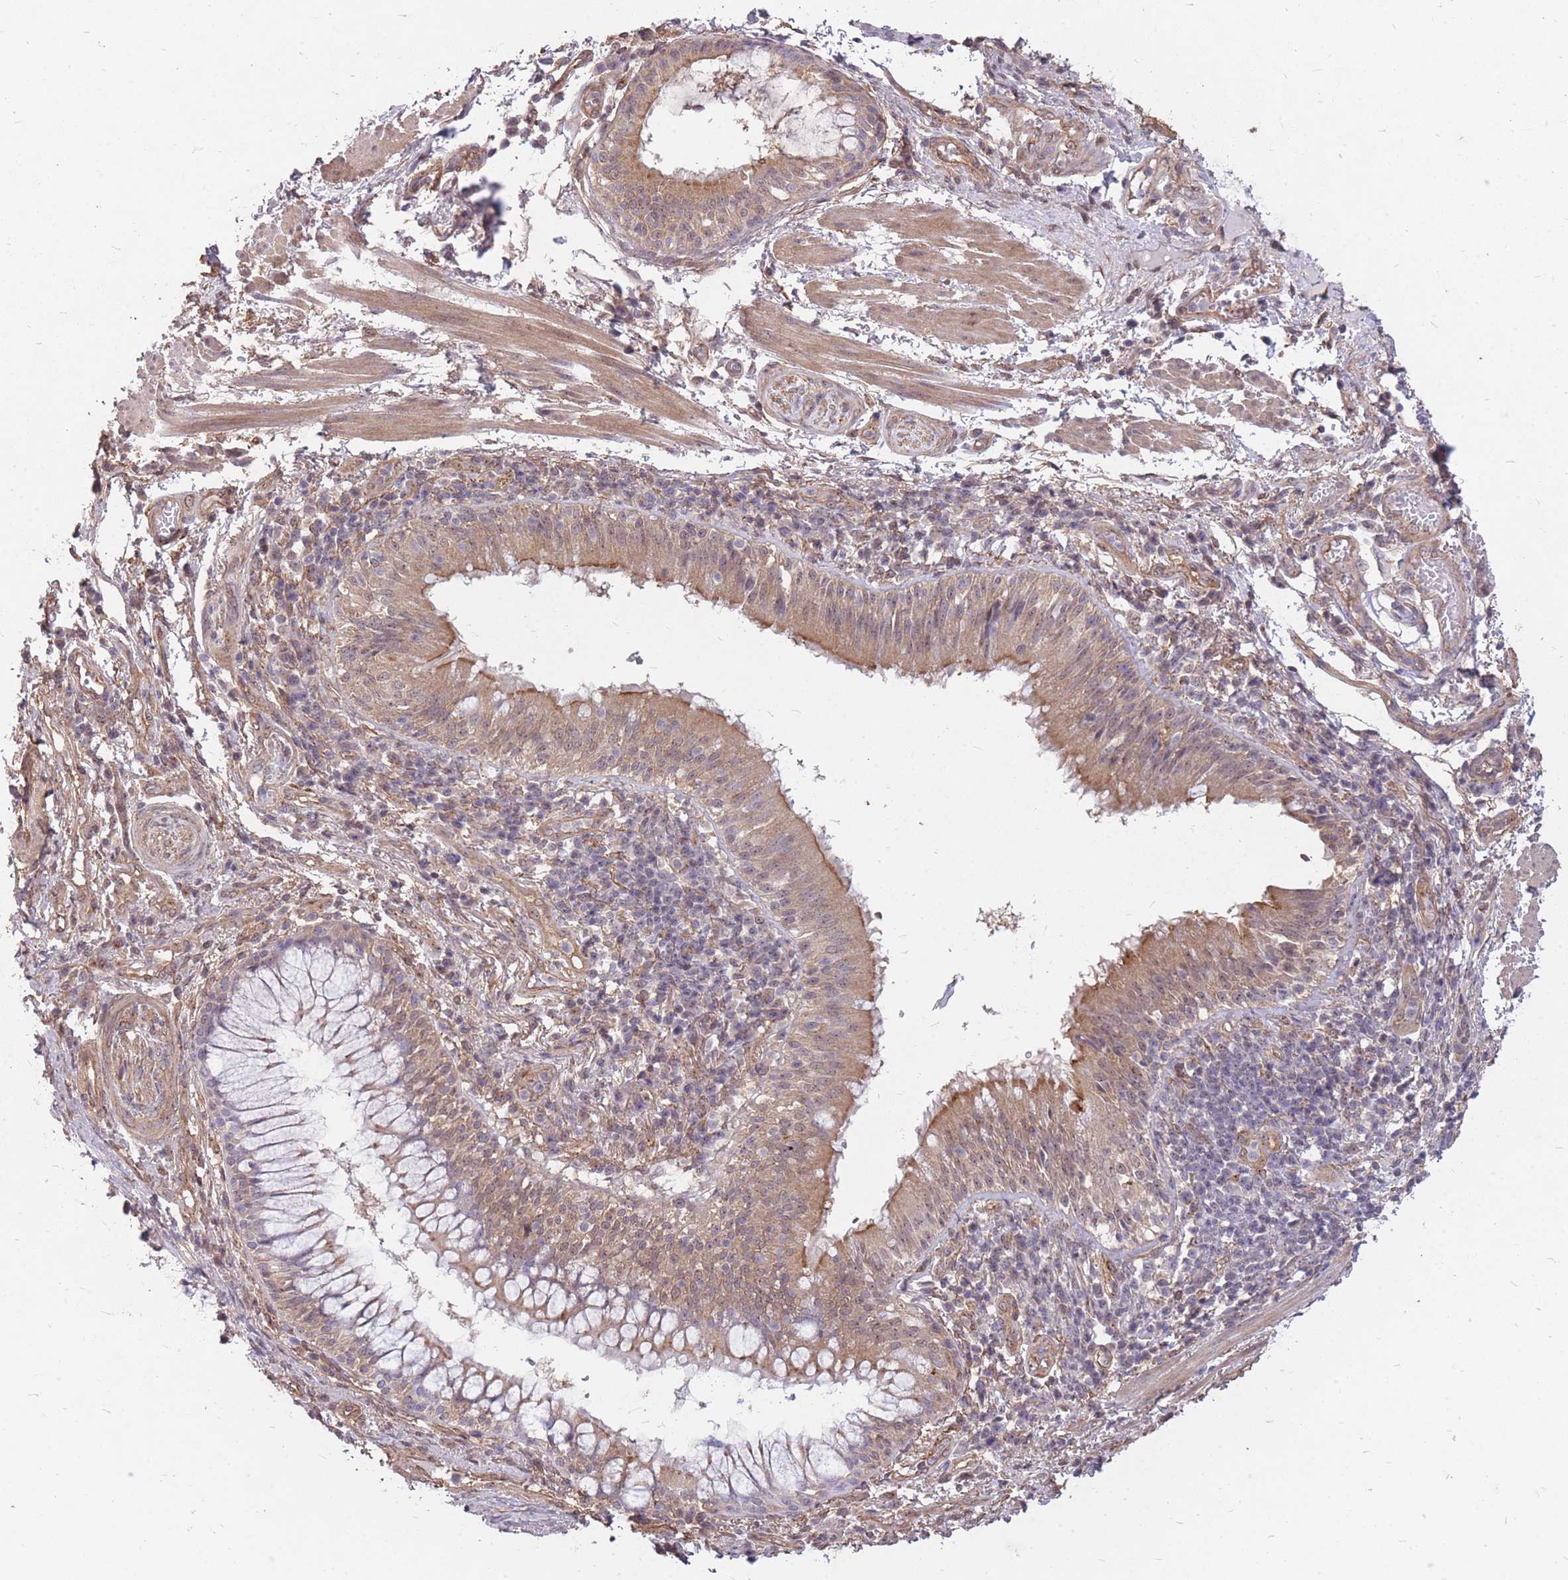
{"staining": {"intensity": "weak", "quantity": ">75%", "location": "cytoplasmic/membranous"}, "tissue": "adipose tissue", "cell_type": "Adipocytes", "image_type": "normal", "snomed": [{"axis": "morphology", "description": "Normal tissue, NOS"}, {"axis": "topography", "description": "Cartilage tissue"}, {"axis": "topography", "description": "Bronchus"}], "caption": "A micrograph showing weak cytoplasmic/membranous positivity in approximately >75% of adipocytes in unremarkable adipose tissue, as visualized by brown immunohistochemical staining.", "gene": "DYNC1LI2", "patient": {"sex": "male", "age": 56}}